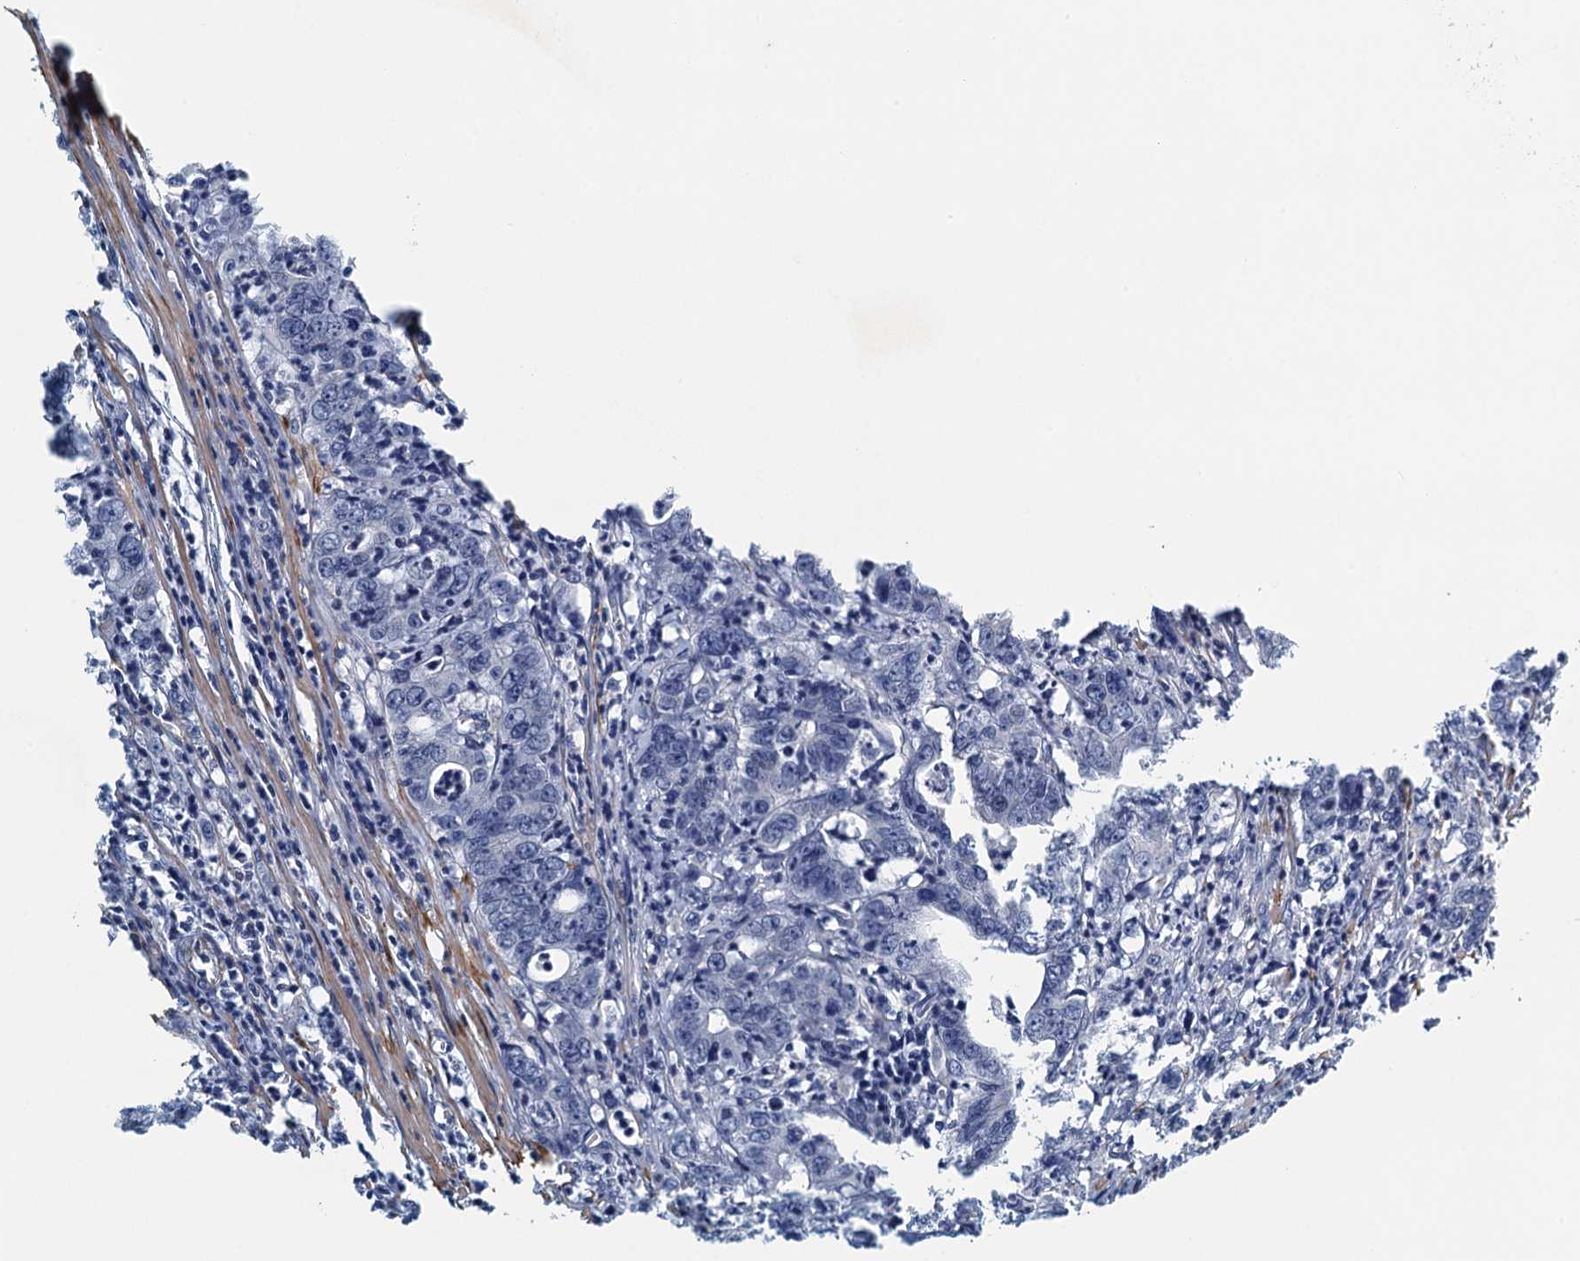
{"staining": {"intensity": "negative", "quantity": "none", "location": "none"}, "tissue": "colorectal cancer", "cell_type": "Tumor cells", "image_type": "cancer", "snomed": [{"axis": "morphology", "description": "Adenocarcinoma, NOS"}, {"axis": "topography", "description": "Colon"}], "caption": "DAB (3,3'-diaminobenzidine) immunohistochemical staining of human adenocarcinoma (colorectal) demonstrates no significant expression in tumor cells.", "gene": "ALG2", "patient": {"sex": "female", "age": 75}}